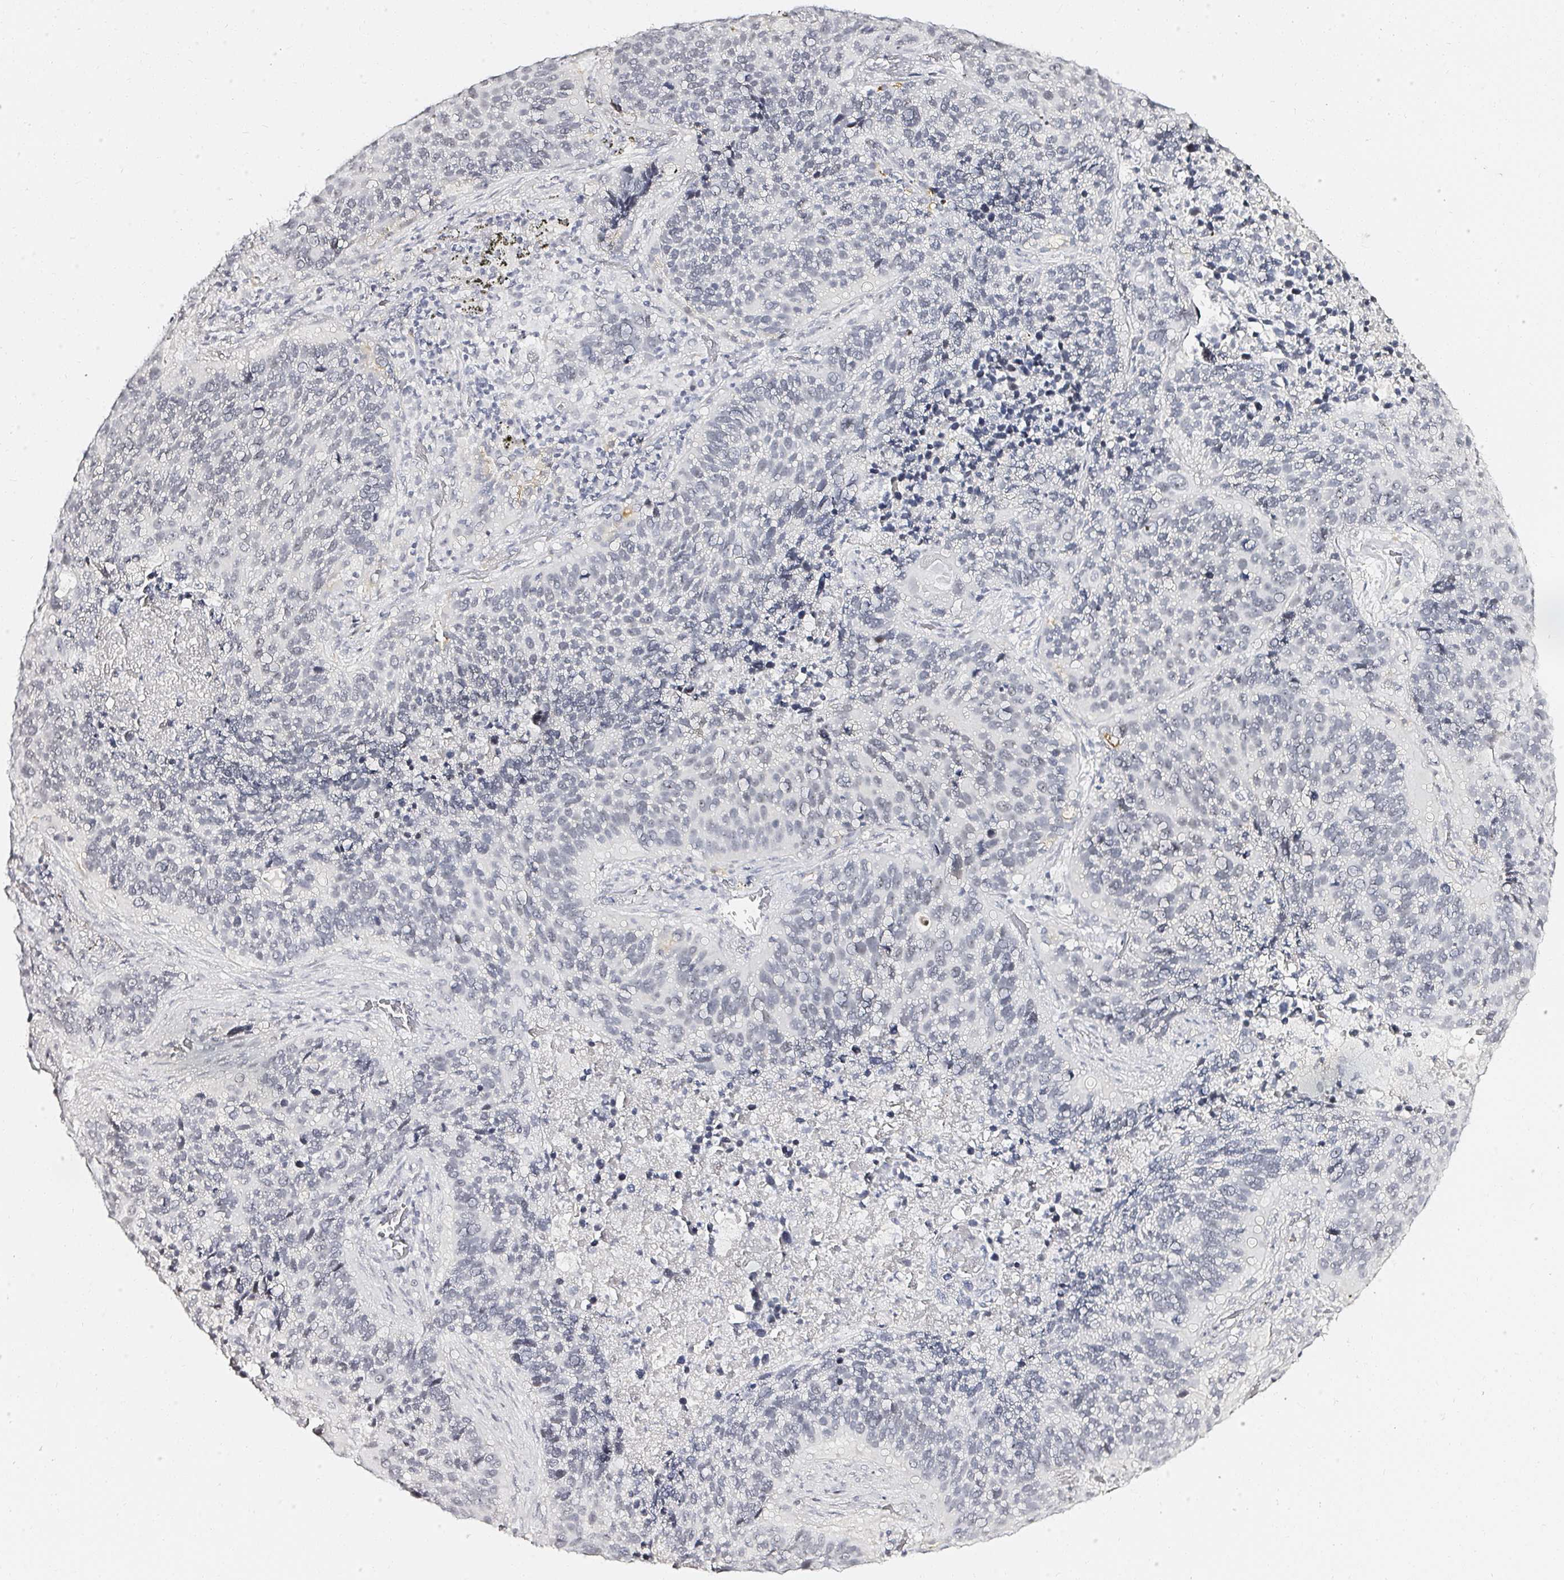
{"staining": {"intensity": "negative", "quantity": "none", "location": "none"}, "tissue": "lung cancer", "cell_type": "Tumor cells", "image_type": "cancer", "snomed": [{"axis": "morphology", "description": "Squamous cell carcinoma, NOS"}, {"axis": "topography", "description": "Lung"}], "caption": "Immunohistochemical staining of lung cancer (squamous cell carcinoma) demonstrates no significant staining in tumor cells.", "gene": "ACAN", "patient": {"sex": "male", "age": 68}}